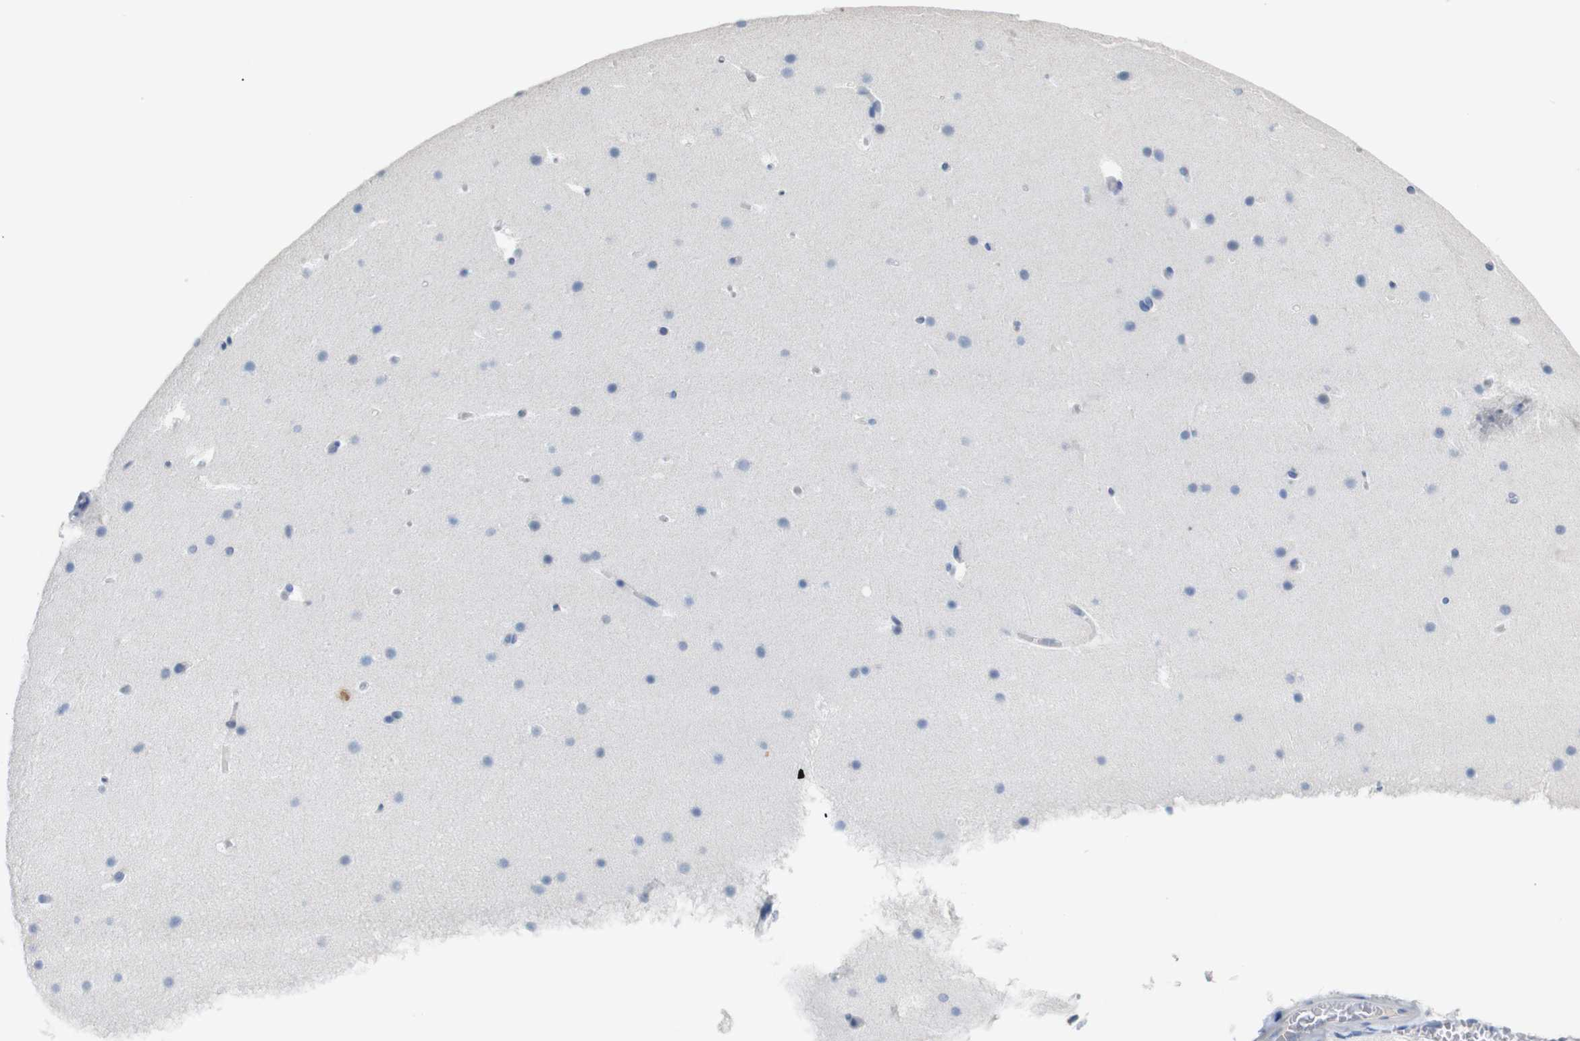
{"staining": {"intensity": "negative", "quantity": "none", "location": "none"}, "tissue": "cerebellum", "cell_type": "Cells in granular layer", "image_type": "normal", "snomed": [{"axis": "morphology", "description": "Normal tissue, NOS"}, {"axis": "topography", "description": "Cerebellum"}], "caption": "Immunohistochemistry micrograph of unremarkable cerebellum stained for a protein (brown), which exhibits no staining in cells in granular layer.", "gene": "CHRM5", "patient": {"sex": "male", "age": 45}}